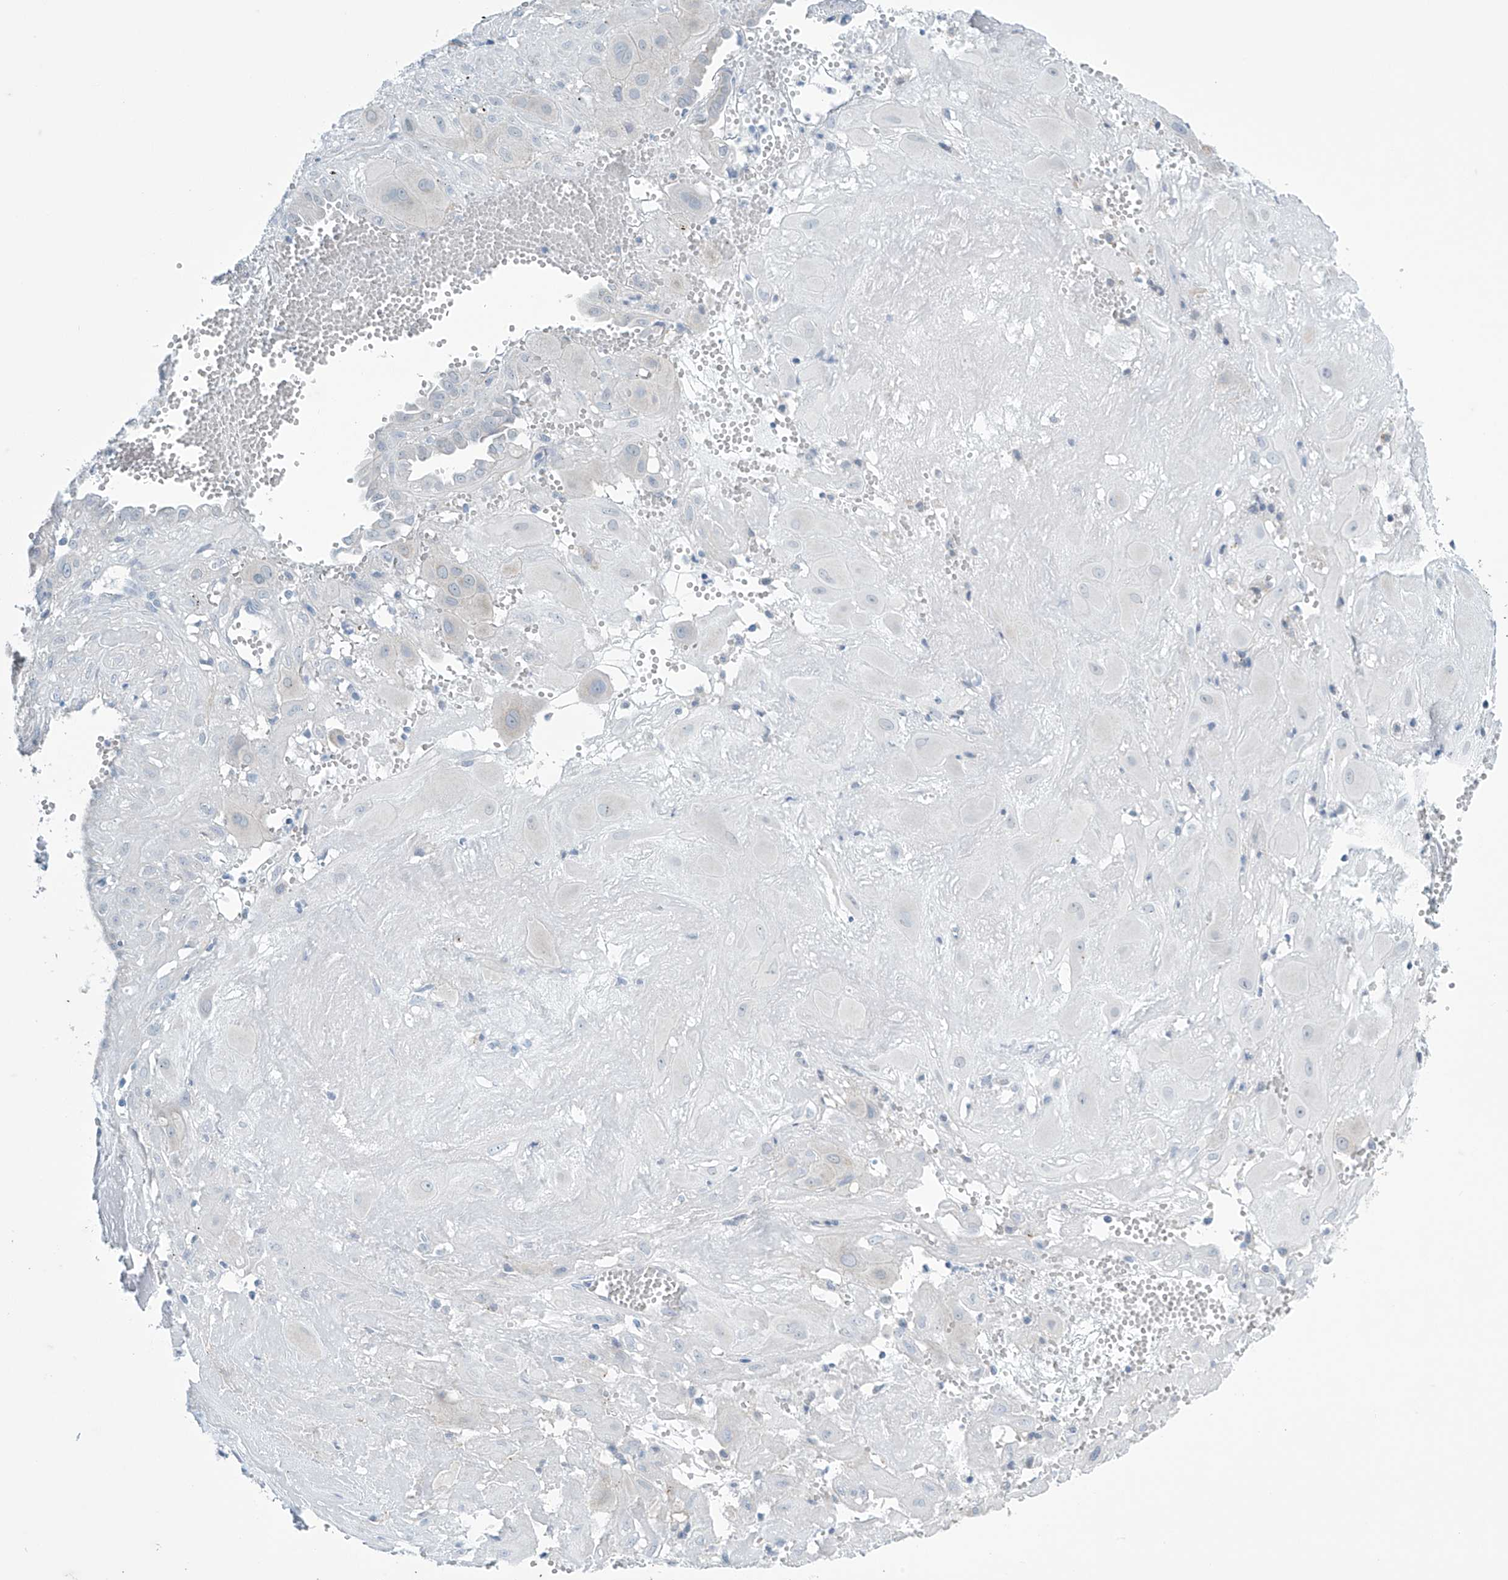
{"staining": {"intensity": "negative", "quantity": "none", "location": "none"}, "tissue": "cervical cancer", "cell_type": "Tumor cells", "image_type": "cancer", "snomed": [{"axis": "morphology", "description": "Squamous cell carcinoma, NOS"}, {"axis": "topography", "description": "Cervix"}], "caption": "A high-resolution image shows immunohistochemistry staining of cervical cancer (squamous cell carcinoma), which displays no significant expression in tumor cells.", "gene": "SLC35A5", "patient": {"sex": "female", "age": 34}}